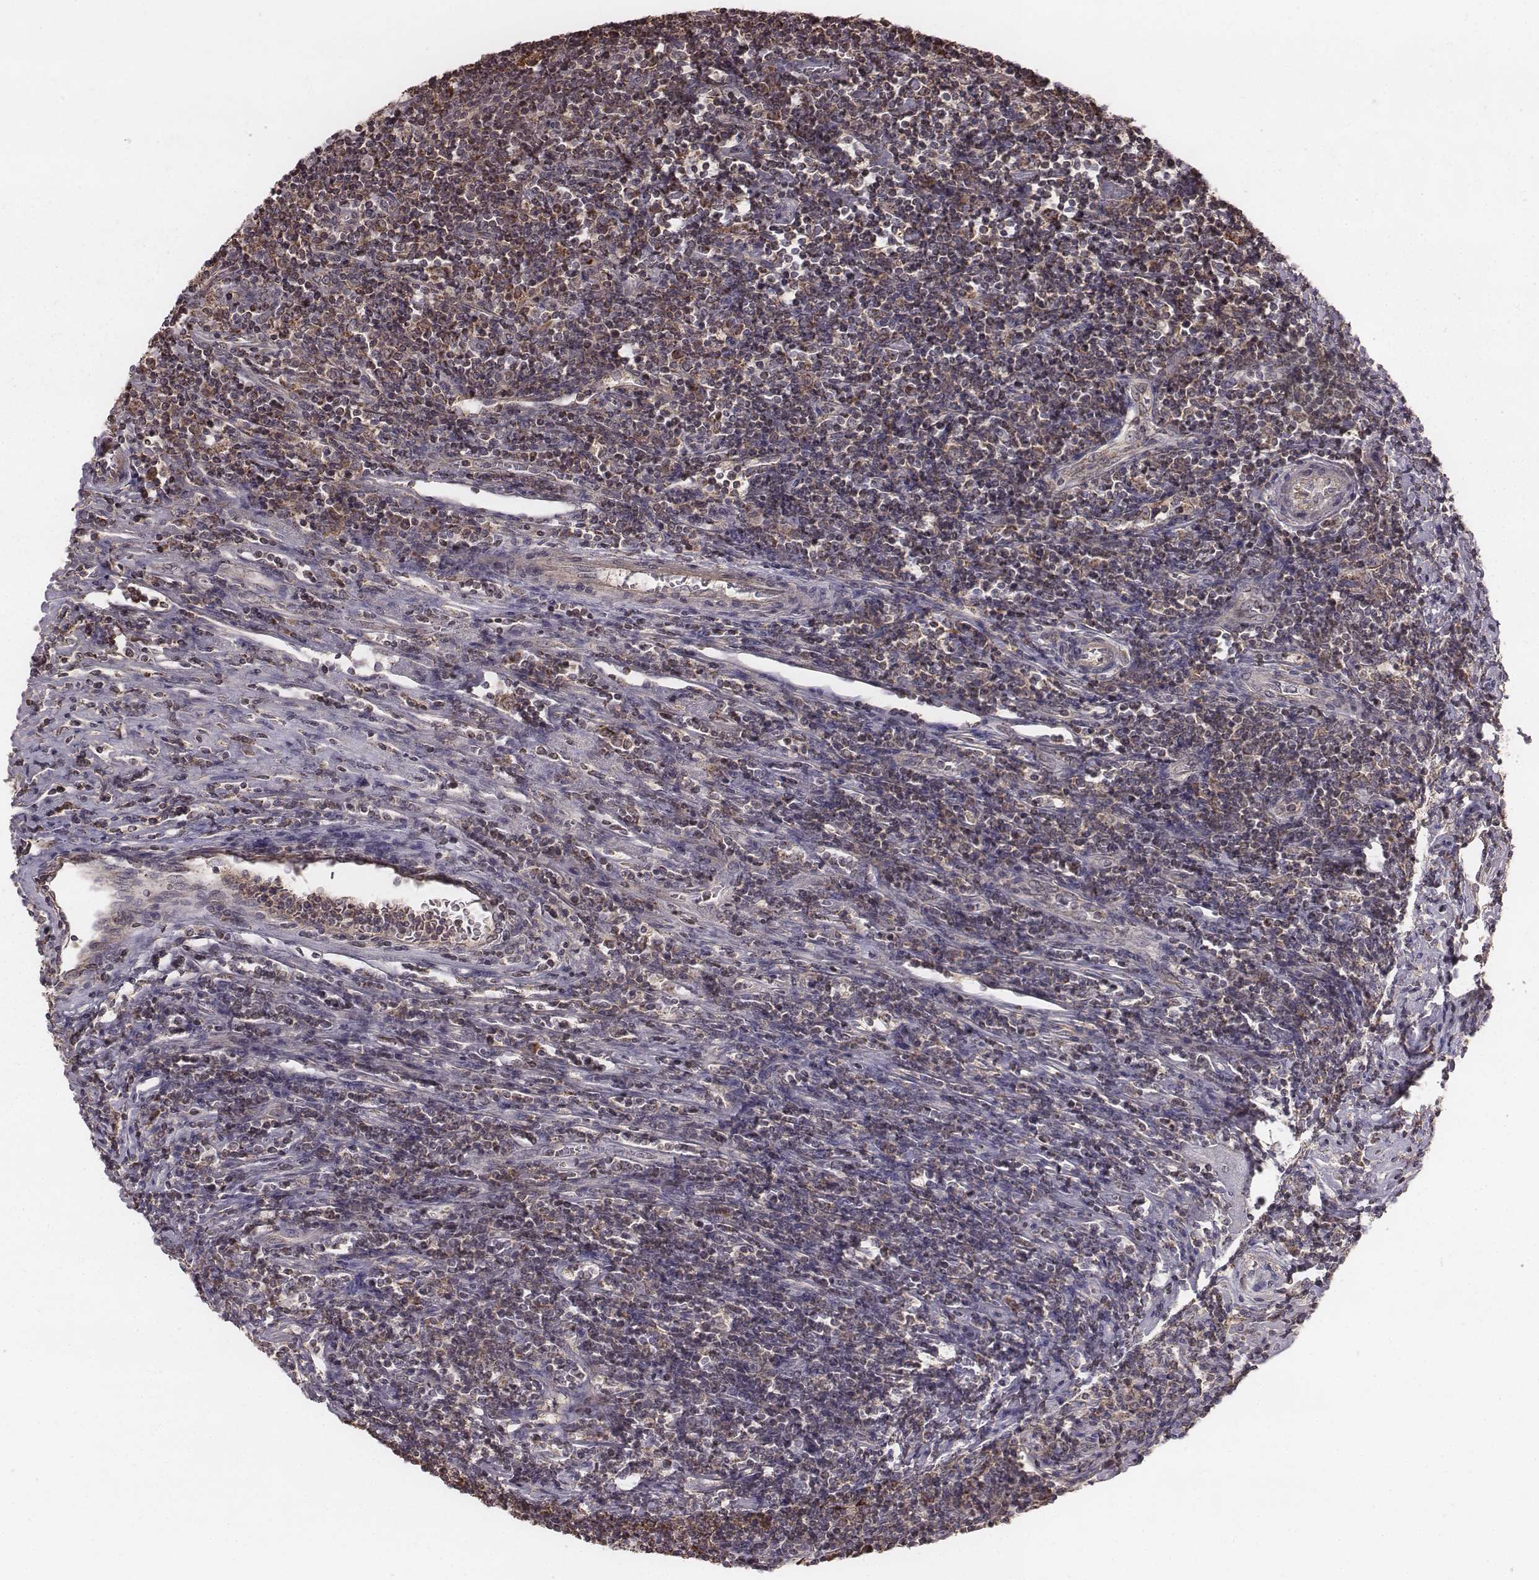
{"staining": {"intensity": "moderate", "quantity": ">75%", "location": "cytoplasmic/membranous"}, "tissue": "lymphoma", "cell_type": "Tumor cells", "image_type": "cancer", "snomed": [{"axis": "morphology", "description": "Hodgkin's disease, NOS"}, {"axis": "topography", "description": "Lymph node"}], "caption": "Immunohistochemistry image of Hodgkin's disease stained for a protein (brown), which demonstrates medium levels of moderate cytoplasmic/membranous positivity in approximately >75% of tumor cells.", "gene": "PDCD2L", "patient": {"sex": "male", "age": 40}}